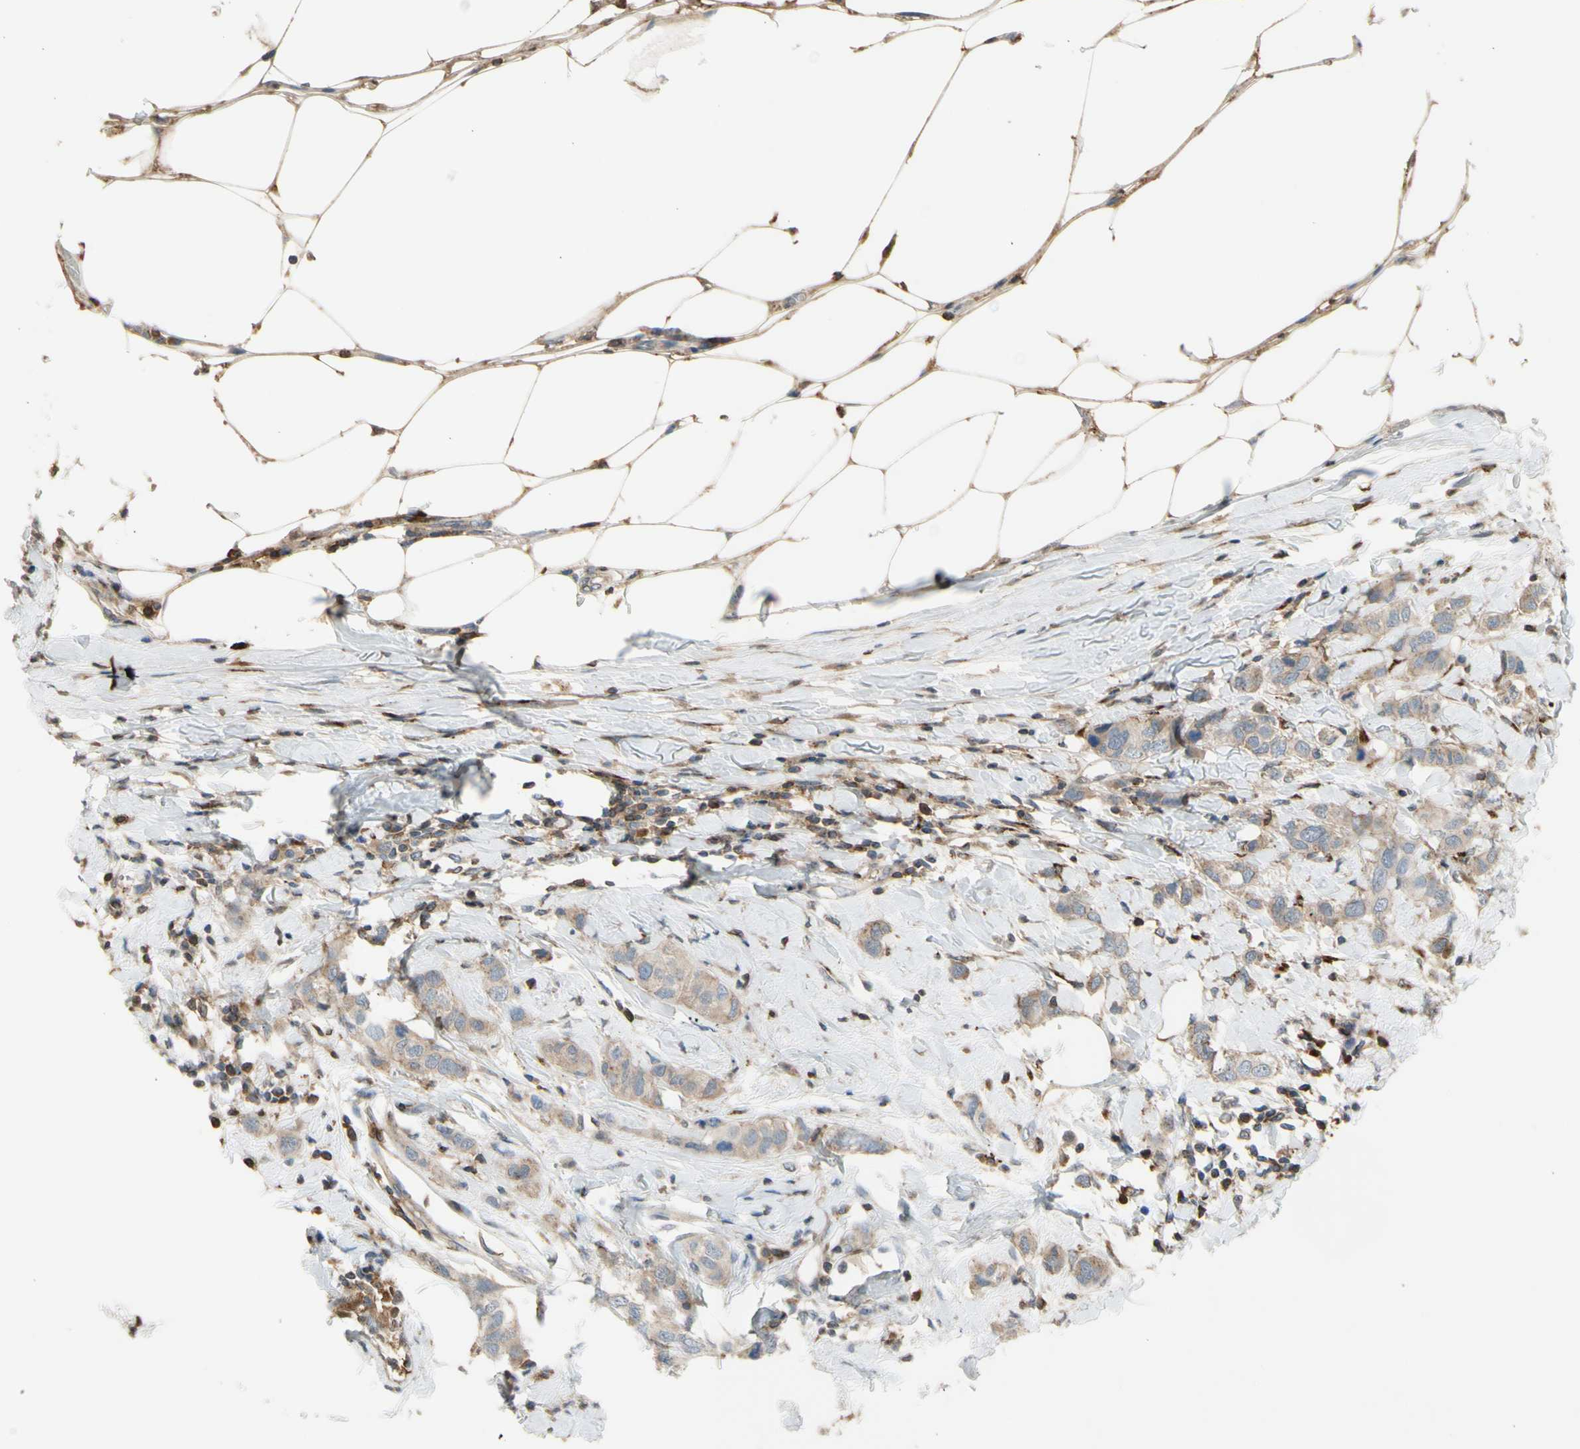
{"staining": {"intensity": "weak", "quantity": ">75%", "location": "cytoplasmic/membranous"}, "tissue": "breast cancer", "cell_type": "Tumor cells", "image_type": "cancer", "snomed": [{"axis": "morphology", "description": "Duct carcinoma"}, {"axis": "topography", "description": "Breast"}], "caption": "Immunohistochemical staining of invasive ductal carcinoma (breast) reveals low levels of weak cytoplasmic/membranous expression in approximately >75% of tumor cells. The protein is stained brown, and the nuclei are stained in blue (DAB IHC with brightfield microscopy, high magnification).", "gene": "GALNT5", "patient": {"sex": "female", "age": 50}}